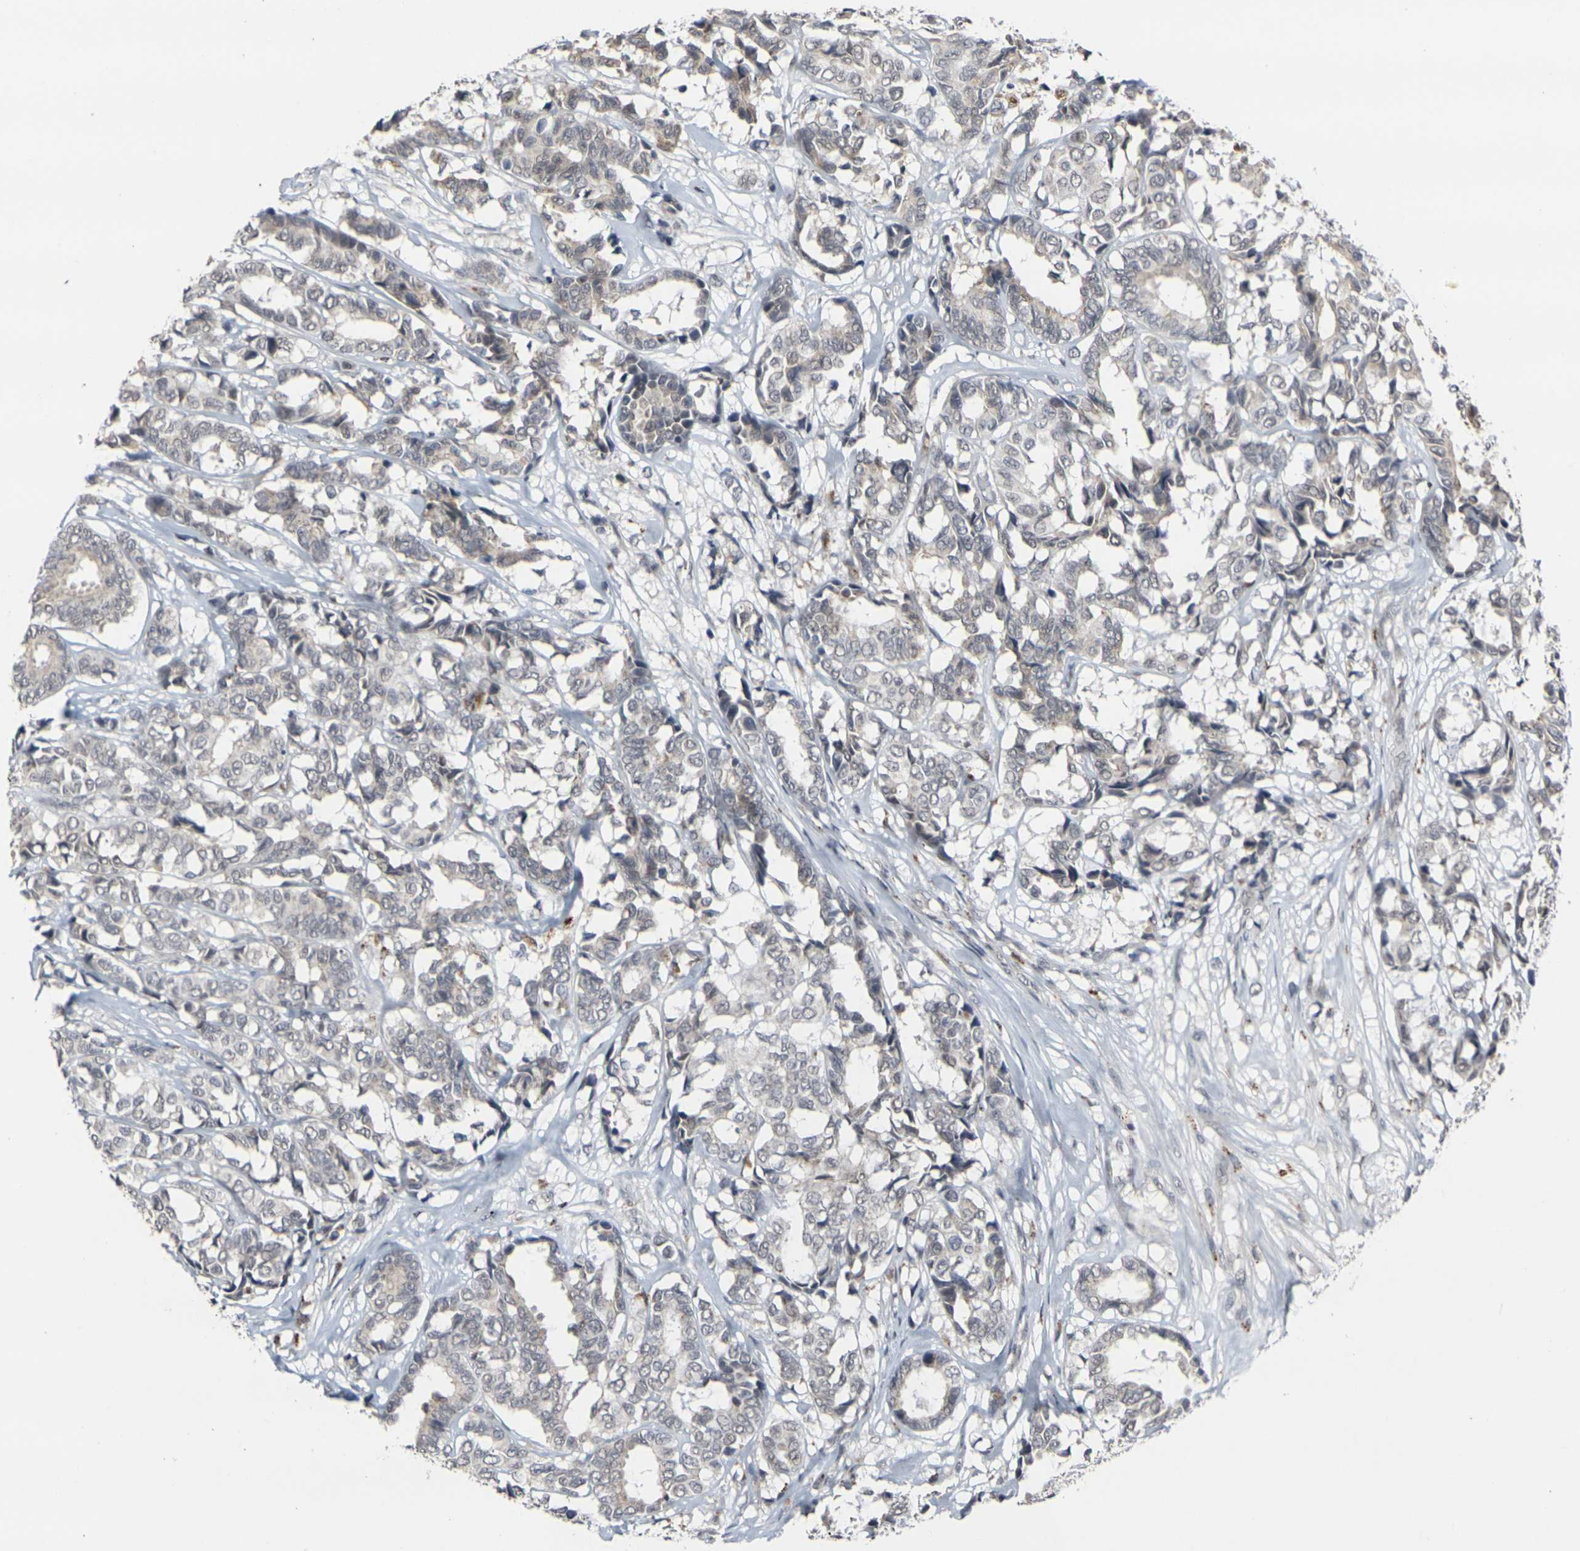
{"staining": {"intensity": "weak", "quantity": "<25%", "location": "cytoplasmic/membranous"}, "tissue": "breast cancer", "cell_type": "Tumor cells", "image_type": "cancer", "snomed": [{"axis": "morphology", "description": "Duct carcinoma"}, {"axis": "topography", "description": "Breast"}], "caption": "Immunohistochemical staining of invasive ductal carcinoma (breast) exhibits no significant positivity in tumor cells.", "gene": "GPR19", "patient": {"sex": "female", "age": 87}}